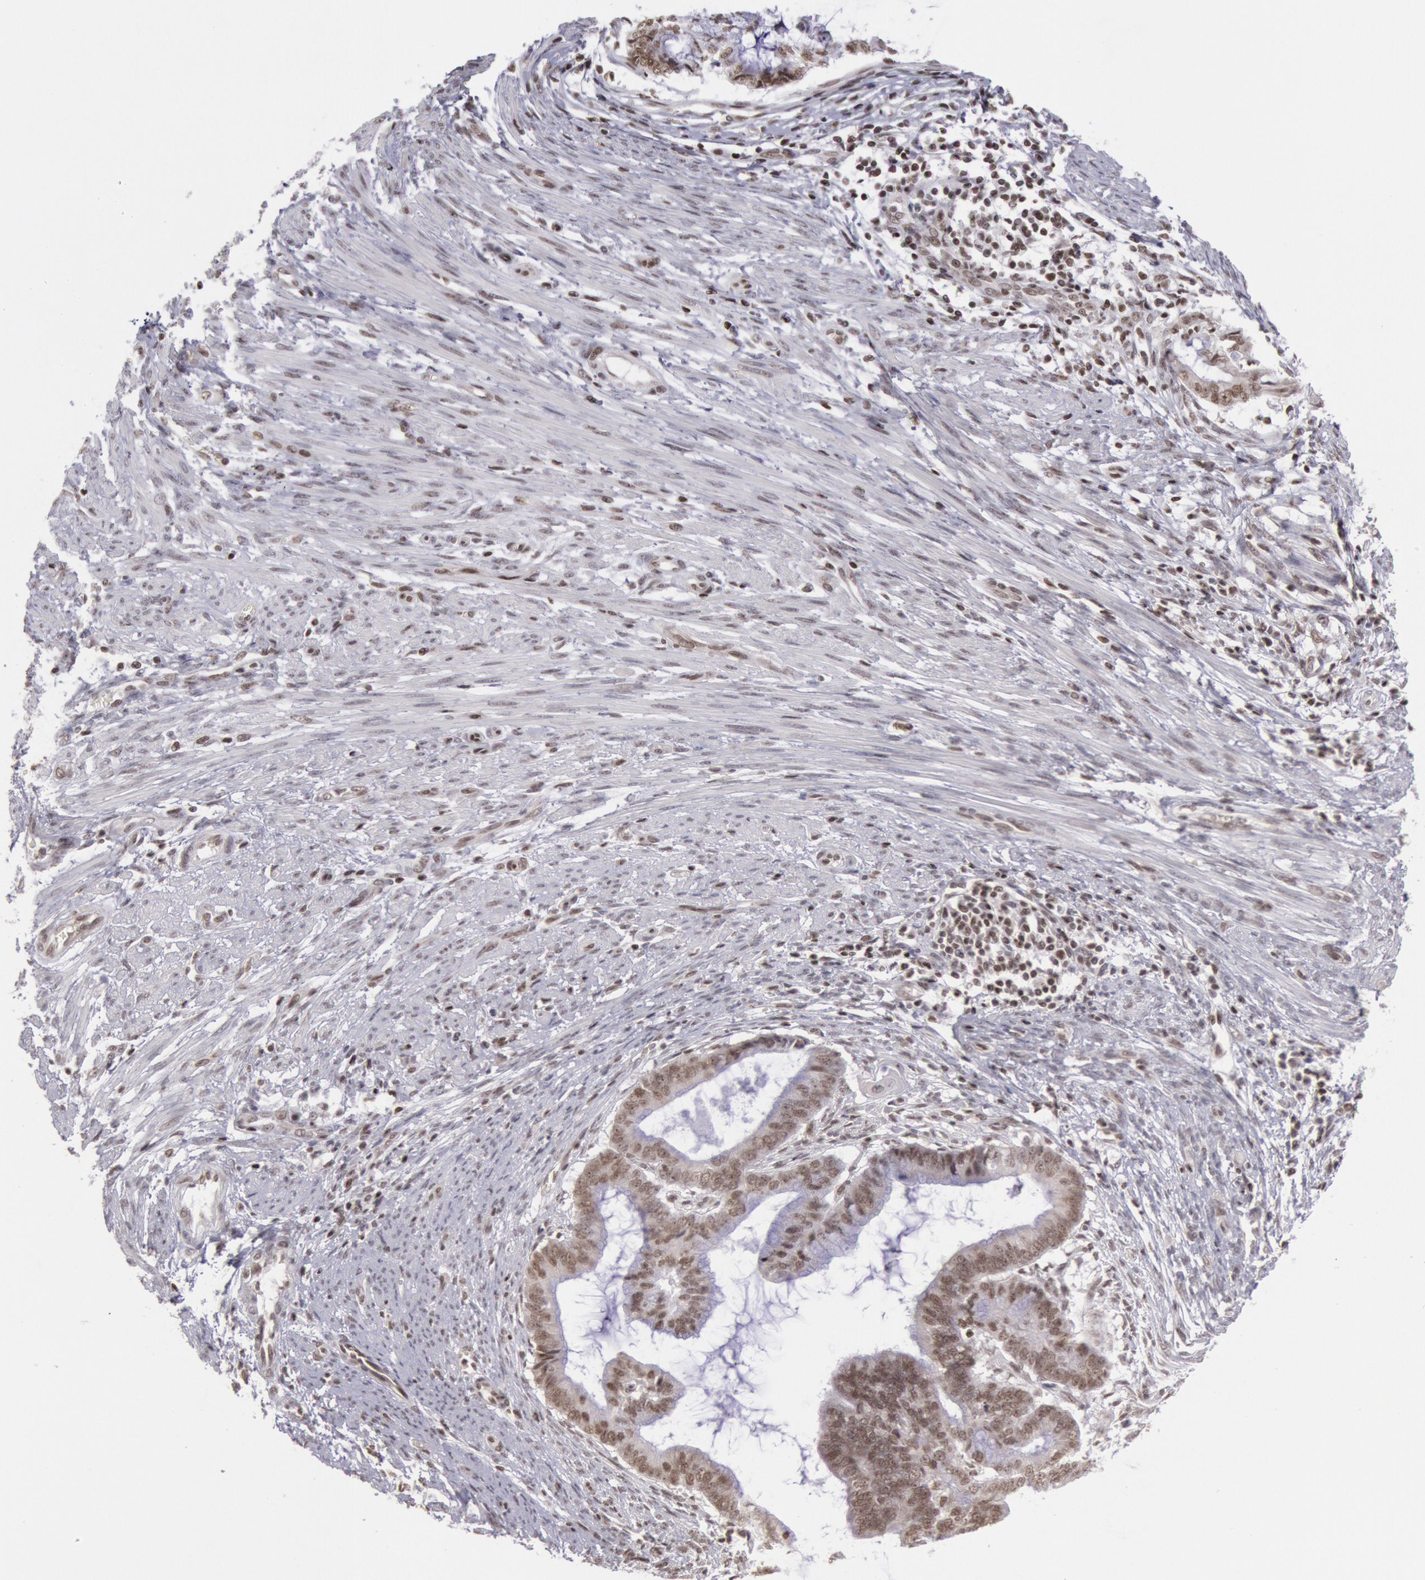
{"staining": {"intensity": "moderate", "quantity": ">75%", "location": "nuclear"}, "tissue": "endometrial cancer", "cell_type": "Tumor cells", "image_type": "cancer", "snomed": [{"axis": "morphology", "description": "Adenocarcinoma, NOS"}, {"axis": "topography", "description": "Endometrium"}], "caption": "Protein analysis of endometrial cancer tissue shows moderate nuclear expression in about >75% of tumor cells.", "gene": "NKAP", "patient": {"sex": "female", "age": 63}}